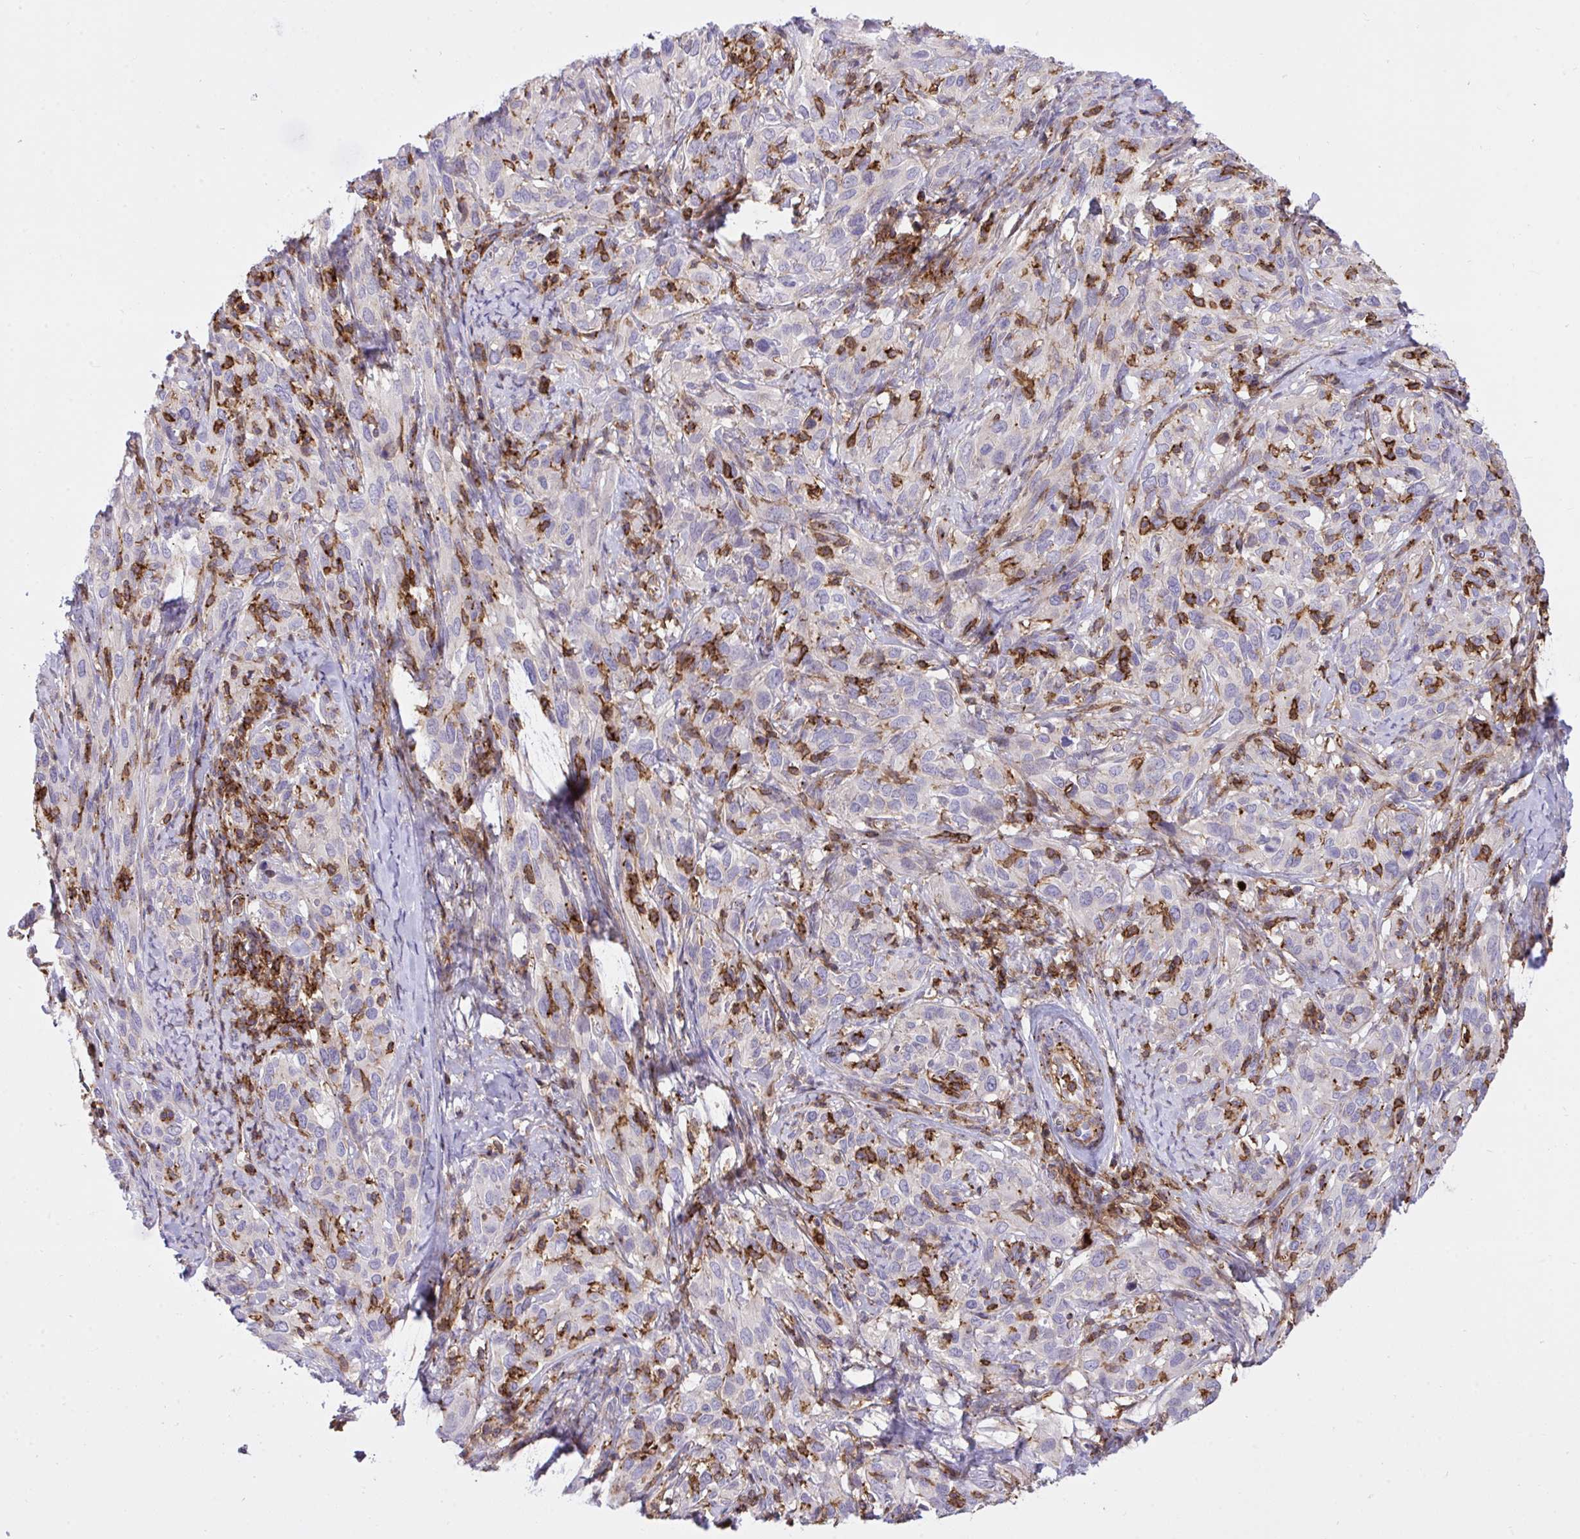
{"staining": {"intensity": "negative", "quantity": "none", "location": "none"}, "tissue": "cervical cancer", "cell_type": "Tumor cells", "image_type": "cancer", "snomed": [{"axis": "morphology", "description": "Normal tissue, NOS"}, {"axis": "morphology", "description": "Squamous cell carcinoma, NOS"}, {"axis": "topography", "description": "Cervix"}], "caption": "A photomicrograph of human cervical cancer (squamous cell carcinoma) is negative for staining in tumor cells.", "gene": "ERI1", "patient": {"sex": "female", "age": 51}}